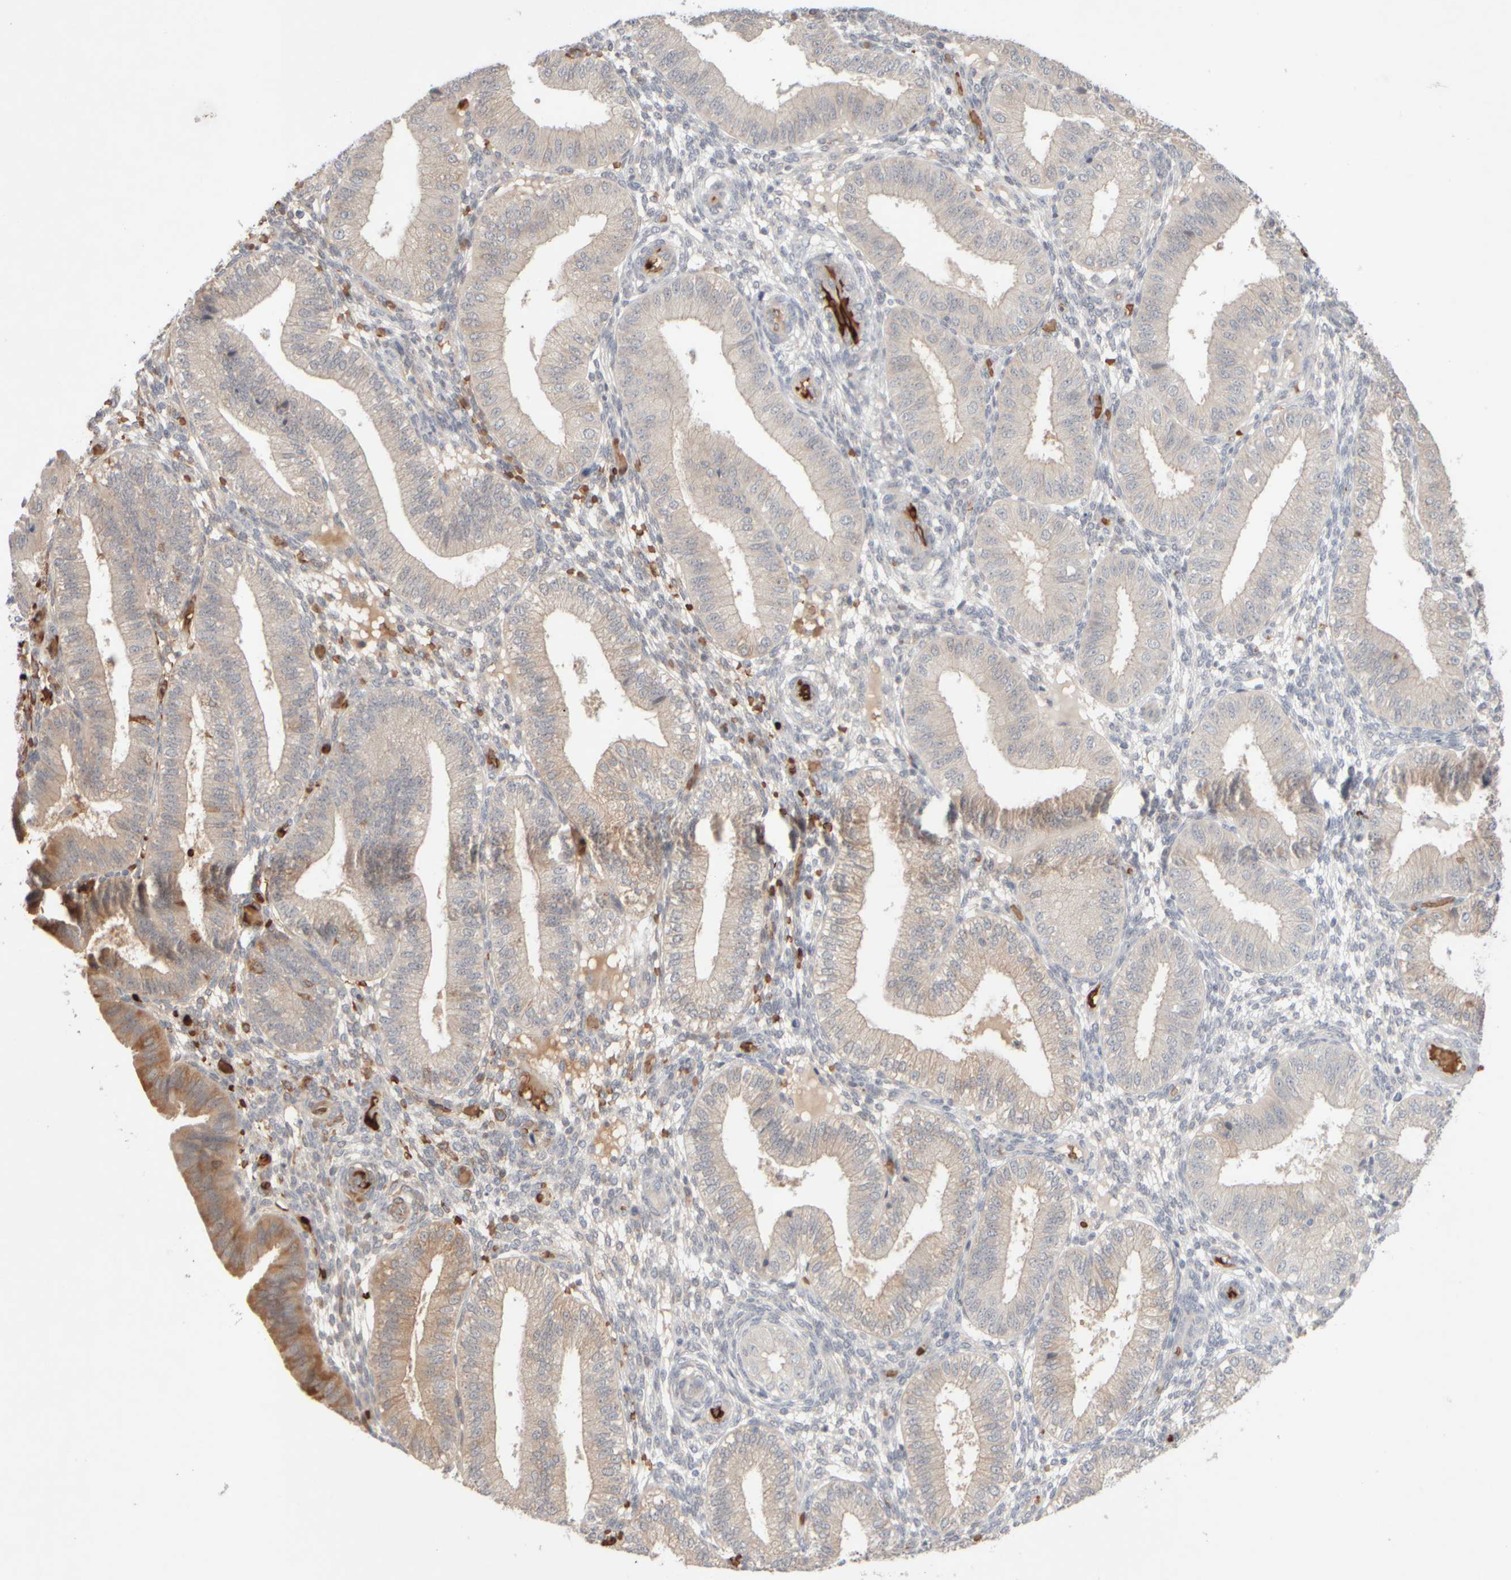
{"staining": {"intensity": "negative", "quantity": "none", "location": "none"}, "tissue": "endometrium", "cell_type": "Cells in endometrial stroma", "image_type": "normal", "snomed": [{"axis": "morphology", "description": "Normal tissue, NOS"}, {"axis": "topography", "description": "Endometrium"}], "caption": "High power microscopy histopathology image of an immunohistochemistry image of benign endometrium, revealing no significant expression in cells in endometrial stroma.", "gene": "MST1", "patient": {"sex": "female", "age": 39}}